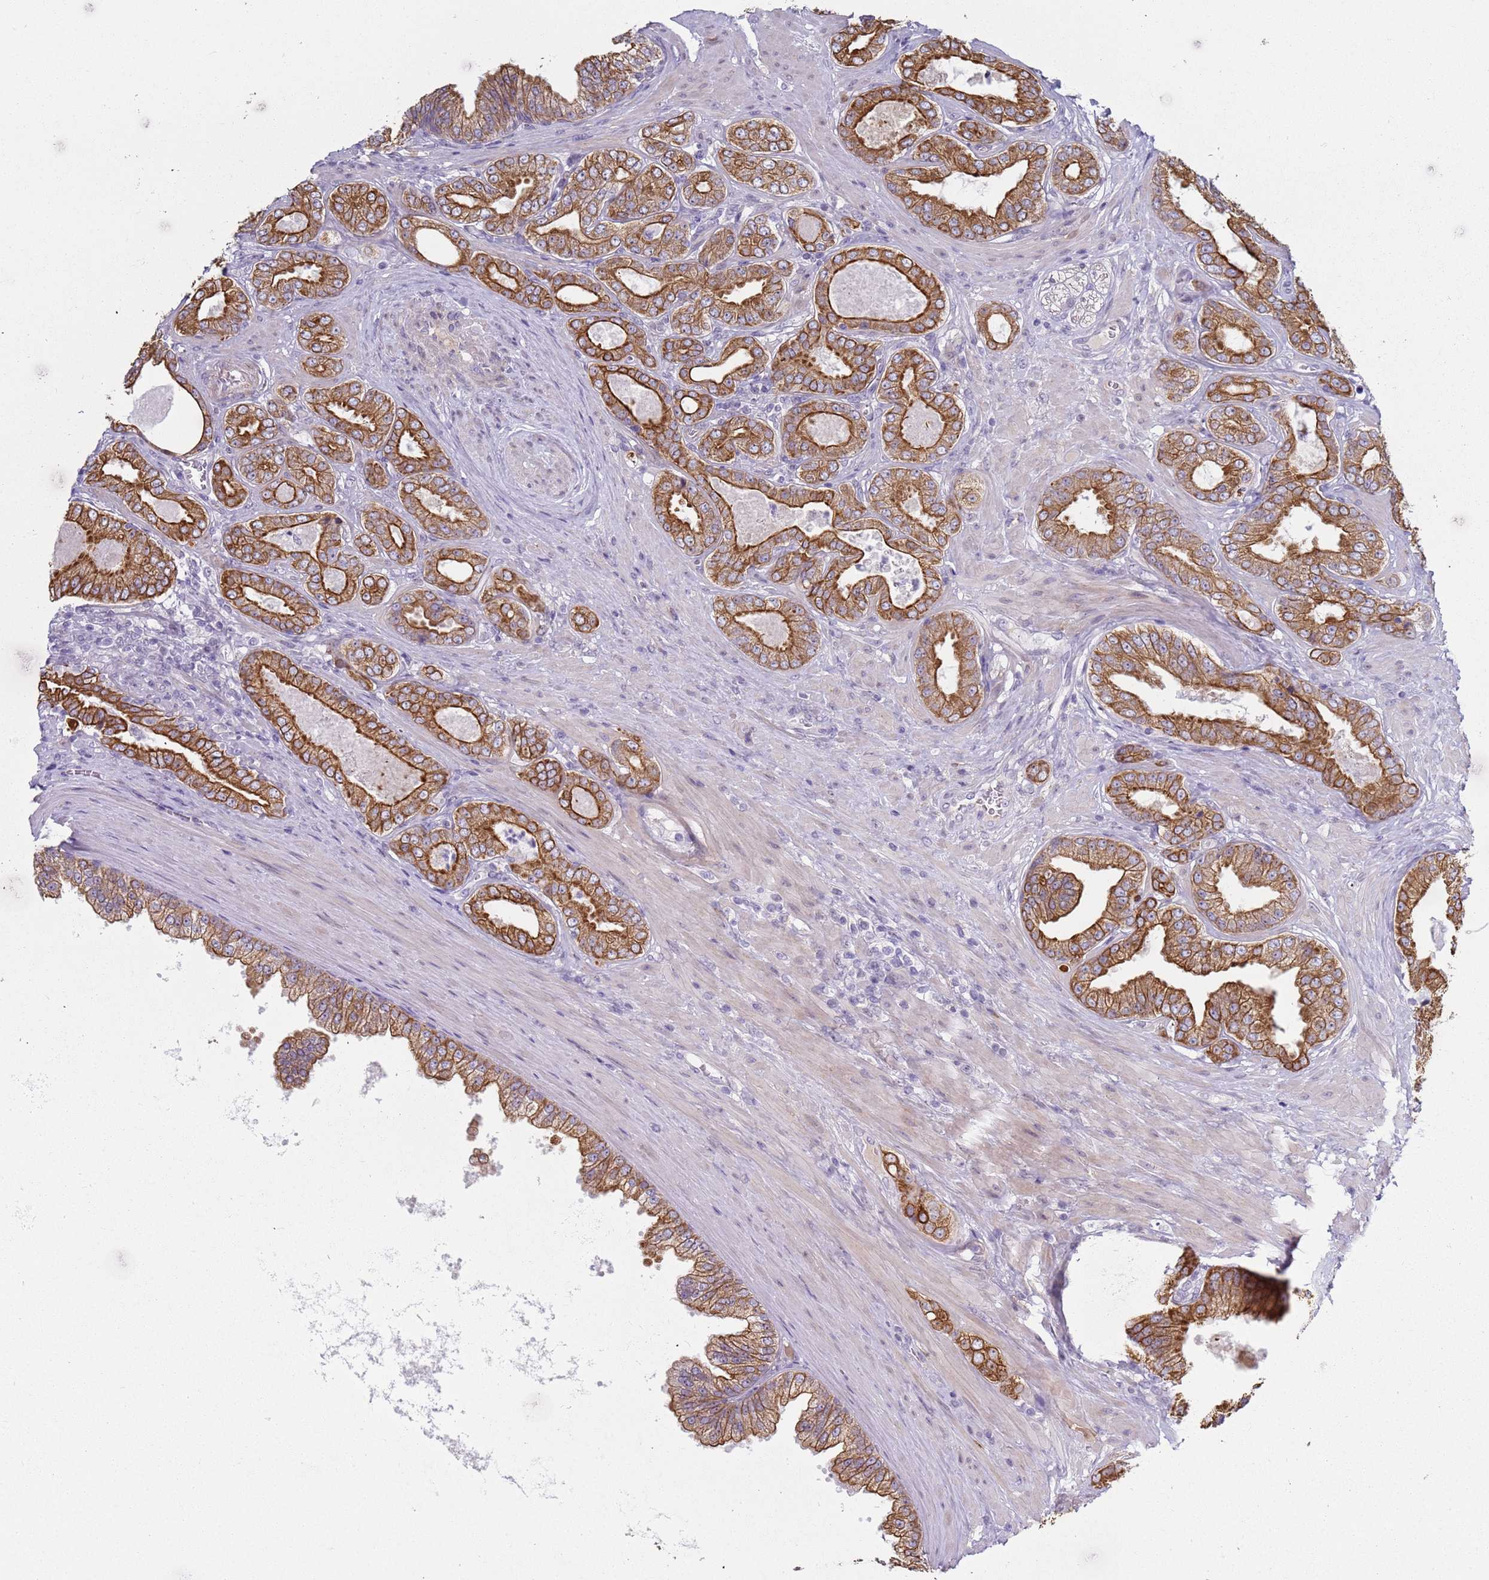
{"staining": {"intensity": "strong", "quantity": ">75%", "location": "cytoplasmic/membranous"}, "tissue": "prostate cancer", "cell_type": "Tumor cells", "image_type": "cancer", "snomed": [{"axis": "morphology", "description": "Adenocarcinoma, Low grade"}, {"axis": "topography", "description": "Prostate"}], "caption": "Adenocarcinoma (low-grade) (prostate) stained with DAB (3,3'-diaminobenzidine) immunohistochemistry (IHC) demonstrates high levels of strong cytoplasmic/membranous expression in about >75% of tumor cells.", "gene": "NPAP1", "patient": {"sex": "male", "age": 63}}